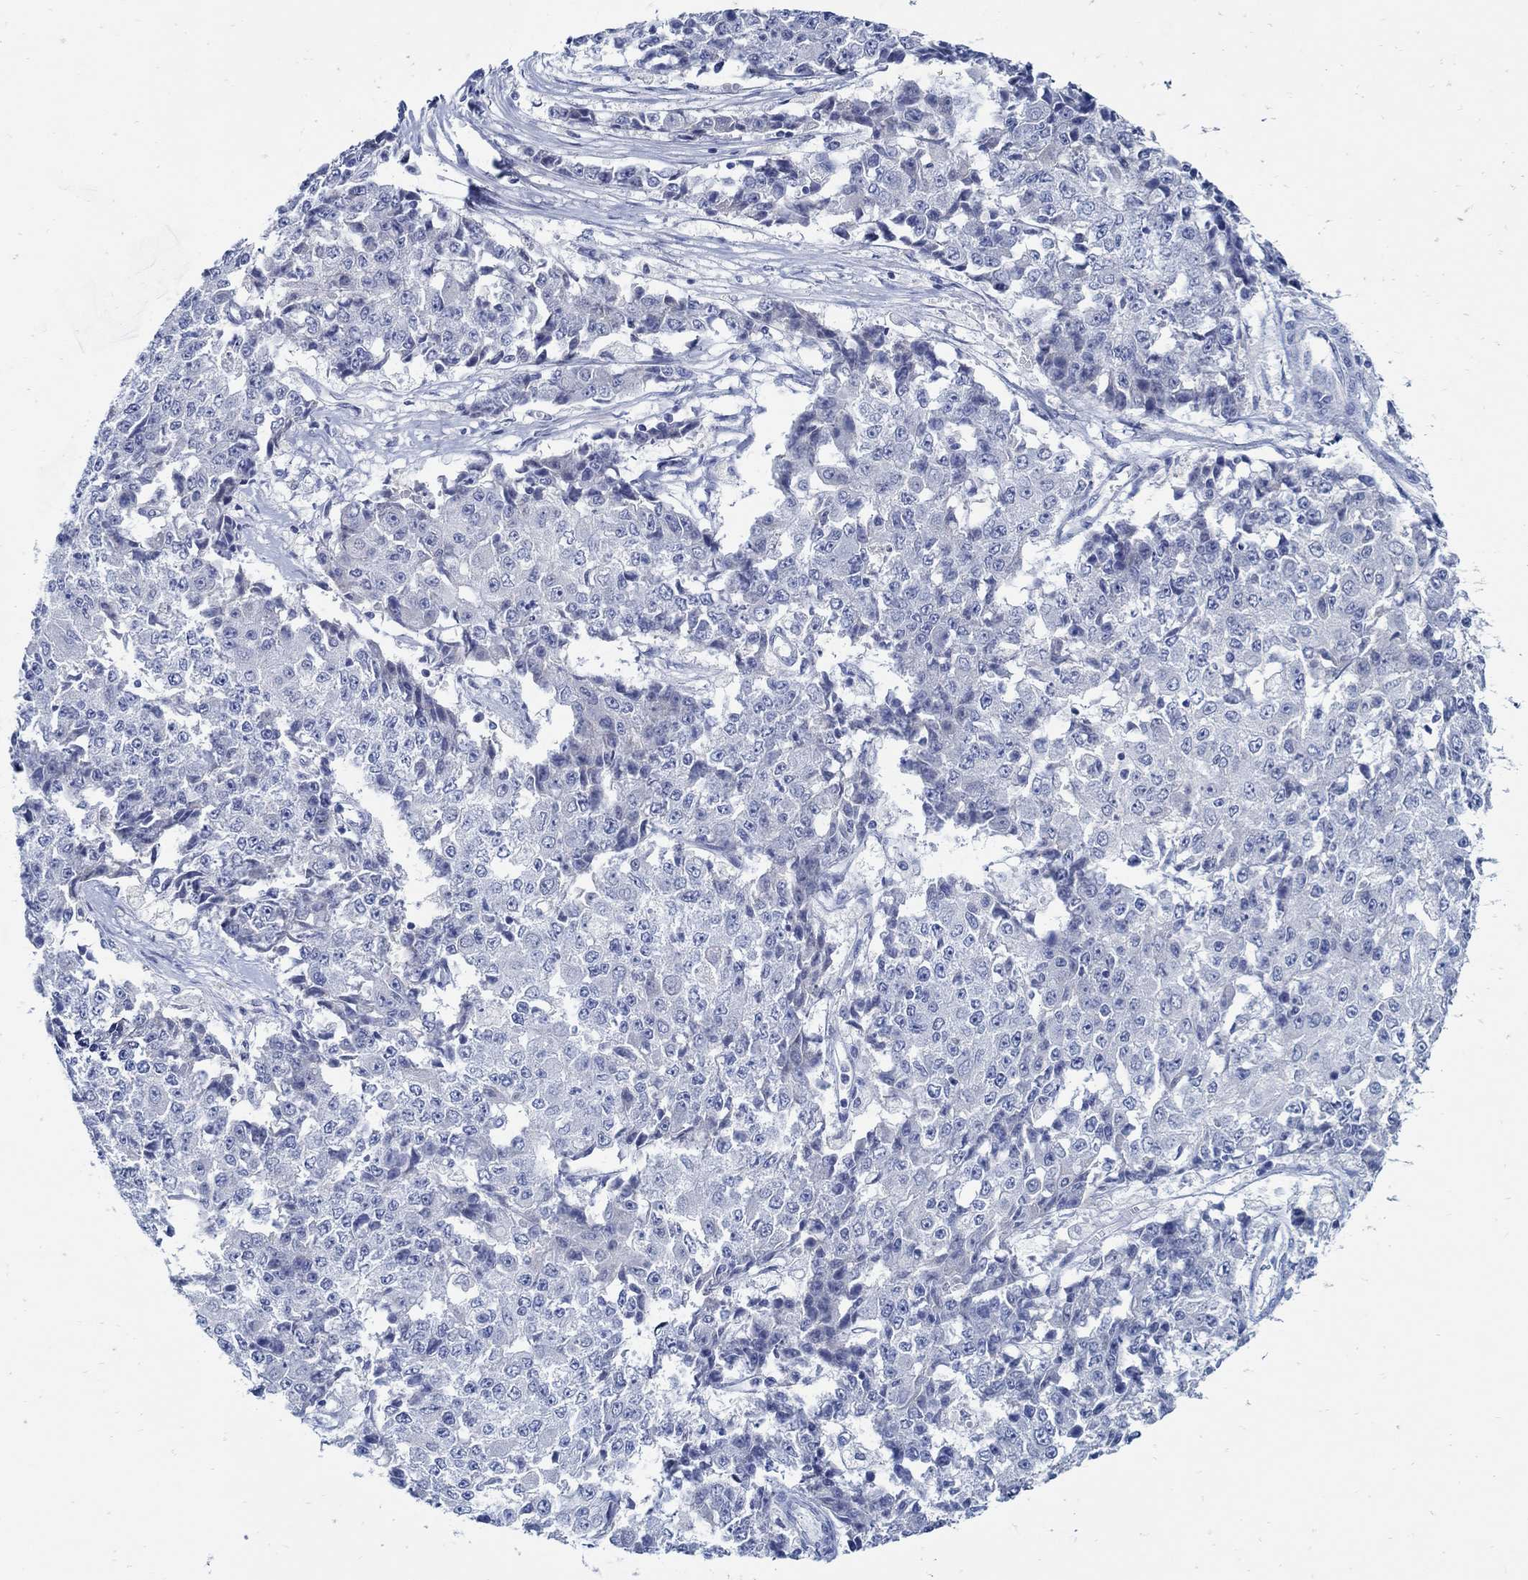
{"staining": {"intensity": "negative", "quantity": "none", "location": "none"}, "tissue": "ovarian cancer", "cell_type": "Tumor cells", "image_type": "cancer", "snomed": [{"axis": "morphology", "description": "Carcinoma, endometroid"}, {"axis": "topography", "description": "Ovary"}], "caption": "This is an immunohistochemistry micrograph of human endometroid carcinoma (ovarian). There is no expression in tumor cells.", "gene": "PAX9", "patient": {"sex": "female", "age": 42}}